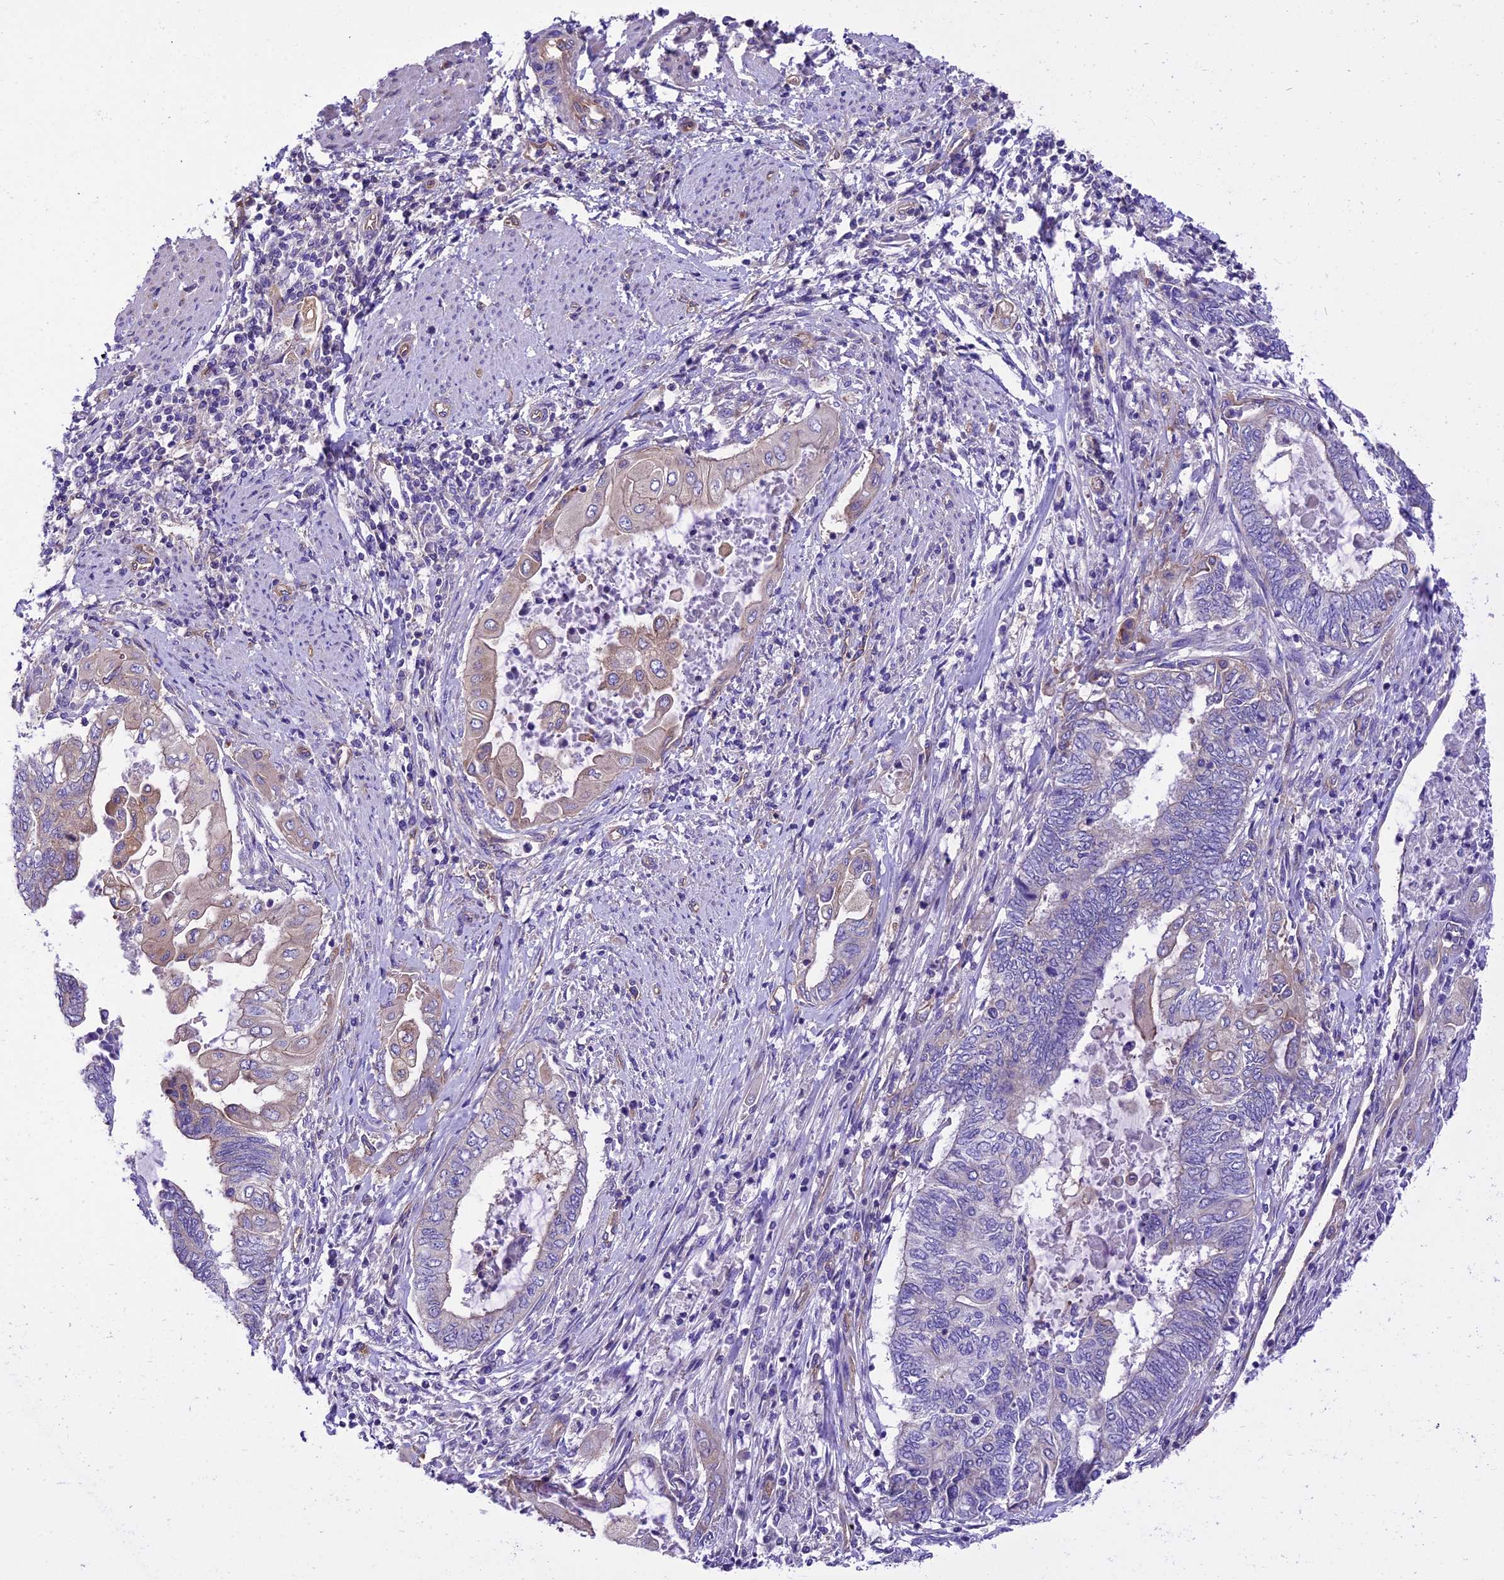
{"staining": {"intensity": "weak", "quantity": "<25%", "location": "cytoplasmic/membranous"}, "tissue": "endometrial cancer", "cell_type": "Tumor cells", "image_type": "cancer", "snomed": [{"axis": "morphology", "description": "Adenocarcinoma, NOS"}, {"axis": "topography", "description": "Uterus"}, {"axis": "topography", "description": "Endometrium"}], "caption": "Human endometrial cancer (adenocarcinoma) stained for a protein using IHC demonstrates no staining in tumor cells.", "gene": "PPFIA3", "patient": {"sex": "female", "age": 70}}